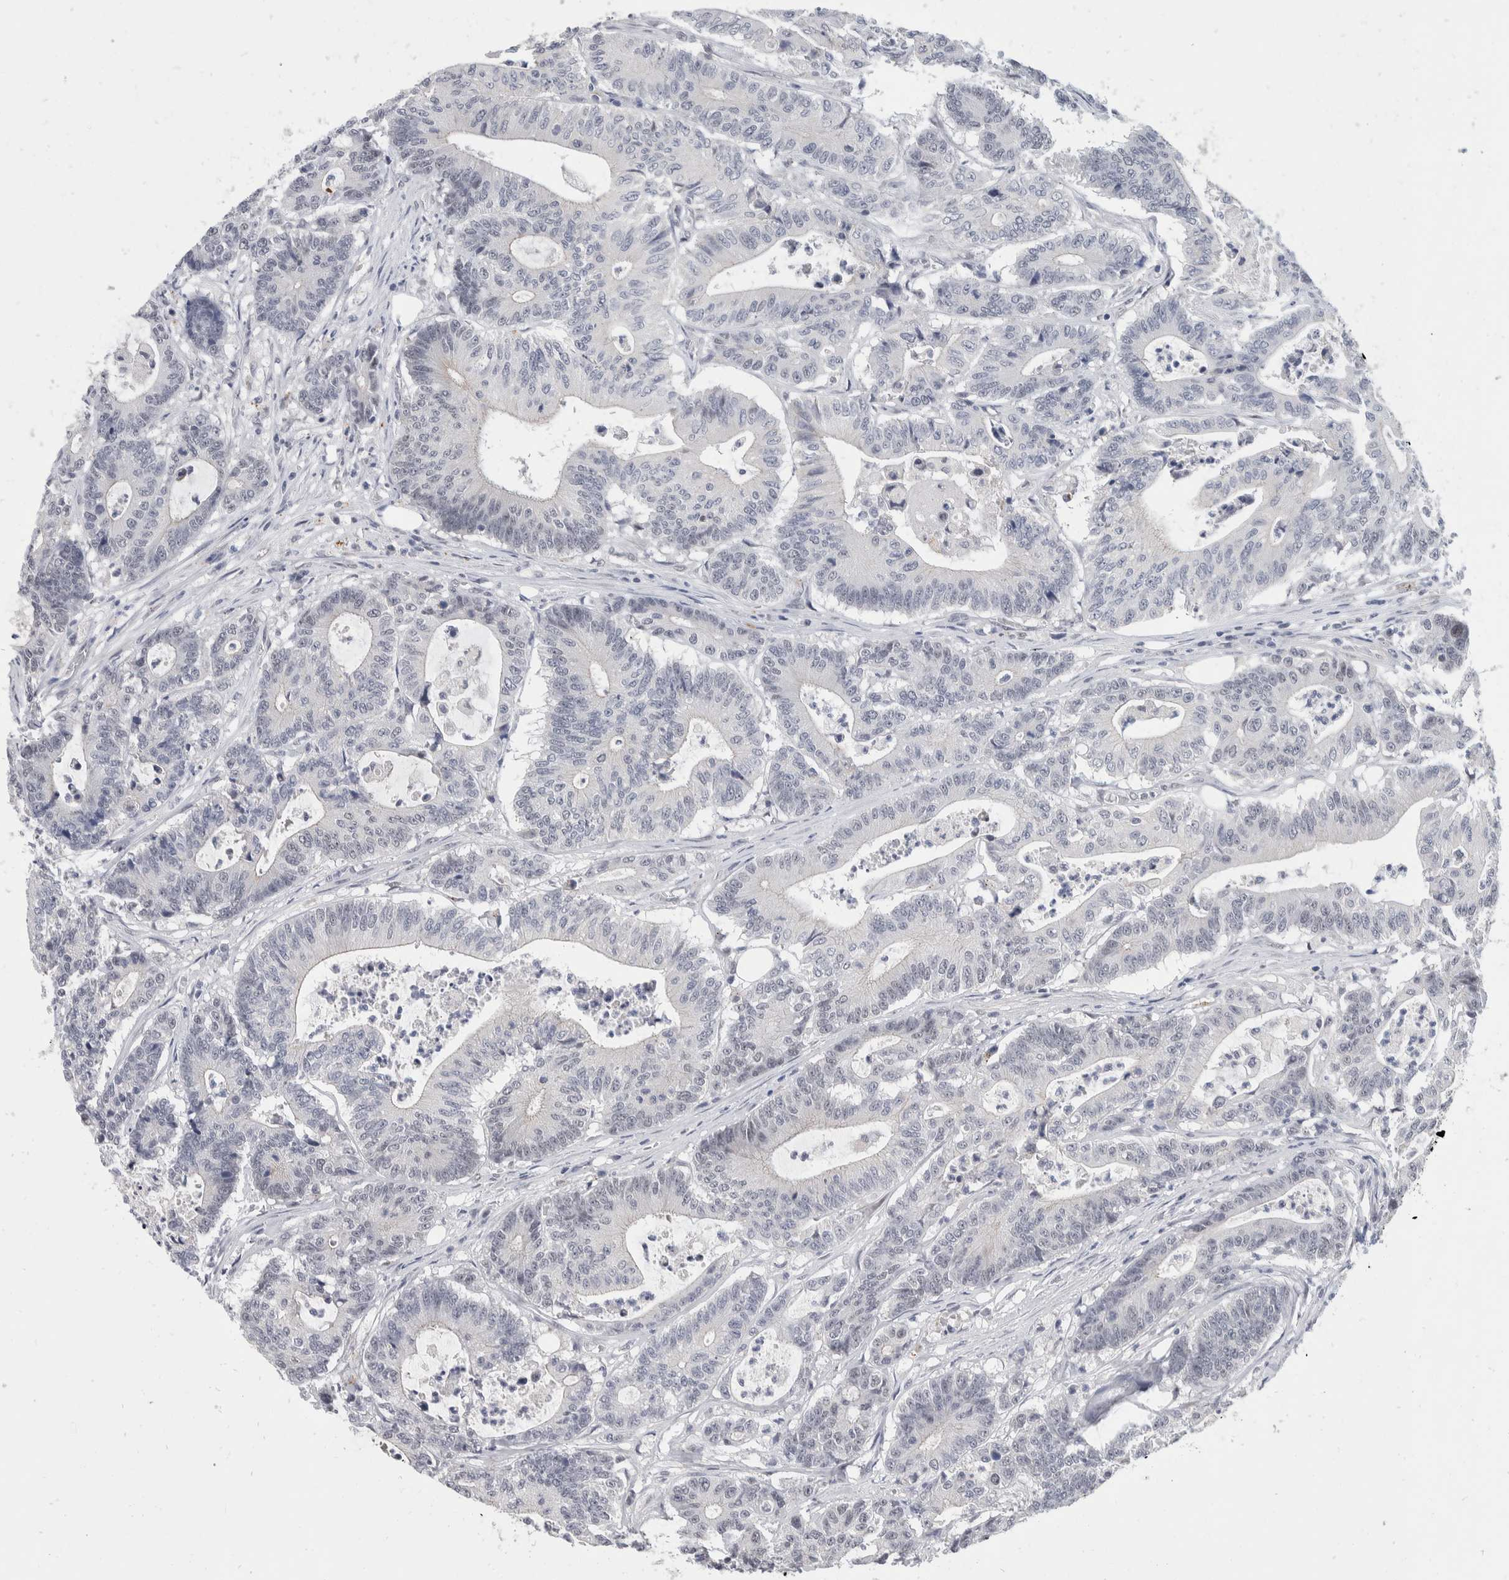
{"staining": {"intensity": "negative", "quantity": "none", "location": "none"}, "tissue": "colorectal cancer", "cell_type": "Tumor cells", "image_type": "cancer", "snomed": [{"axis": "morphology", "description": "Adenocarcinoma, NOS"}, {"axis": "topography", "description": "Colon"}], "caption": "A micrograph of colorectal cancer stained for a protein displays no brown staining in tumor cells.", "gene": "CATSPERD", "patient": {"sex": "female", "age": 84}}